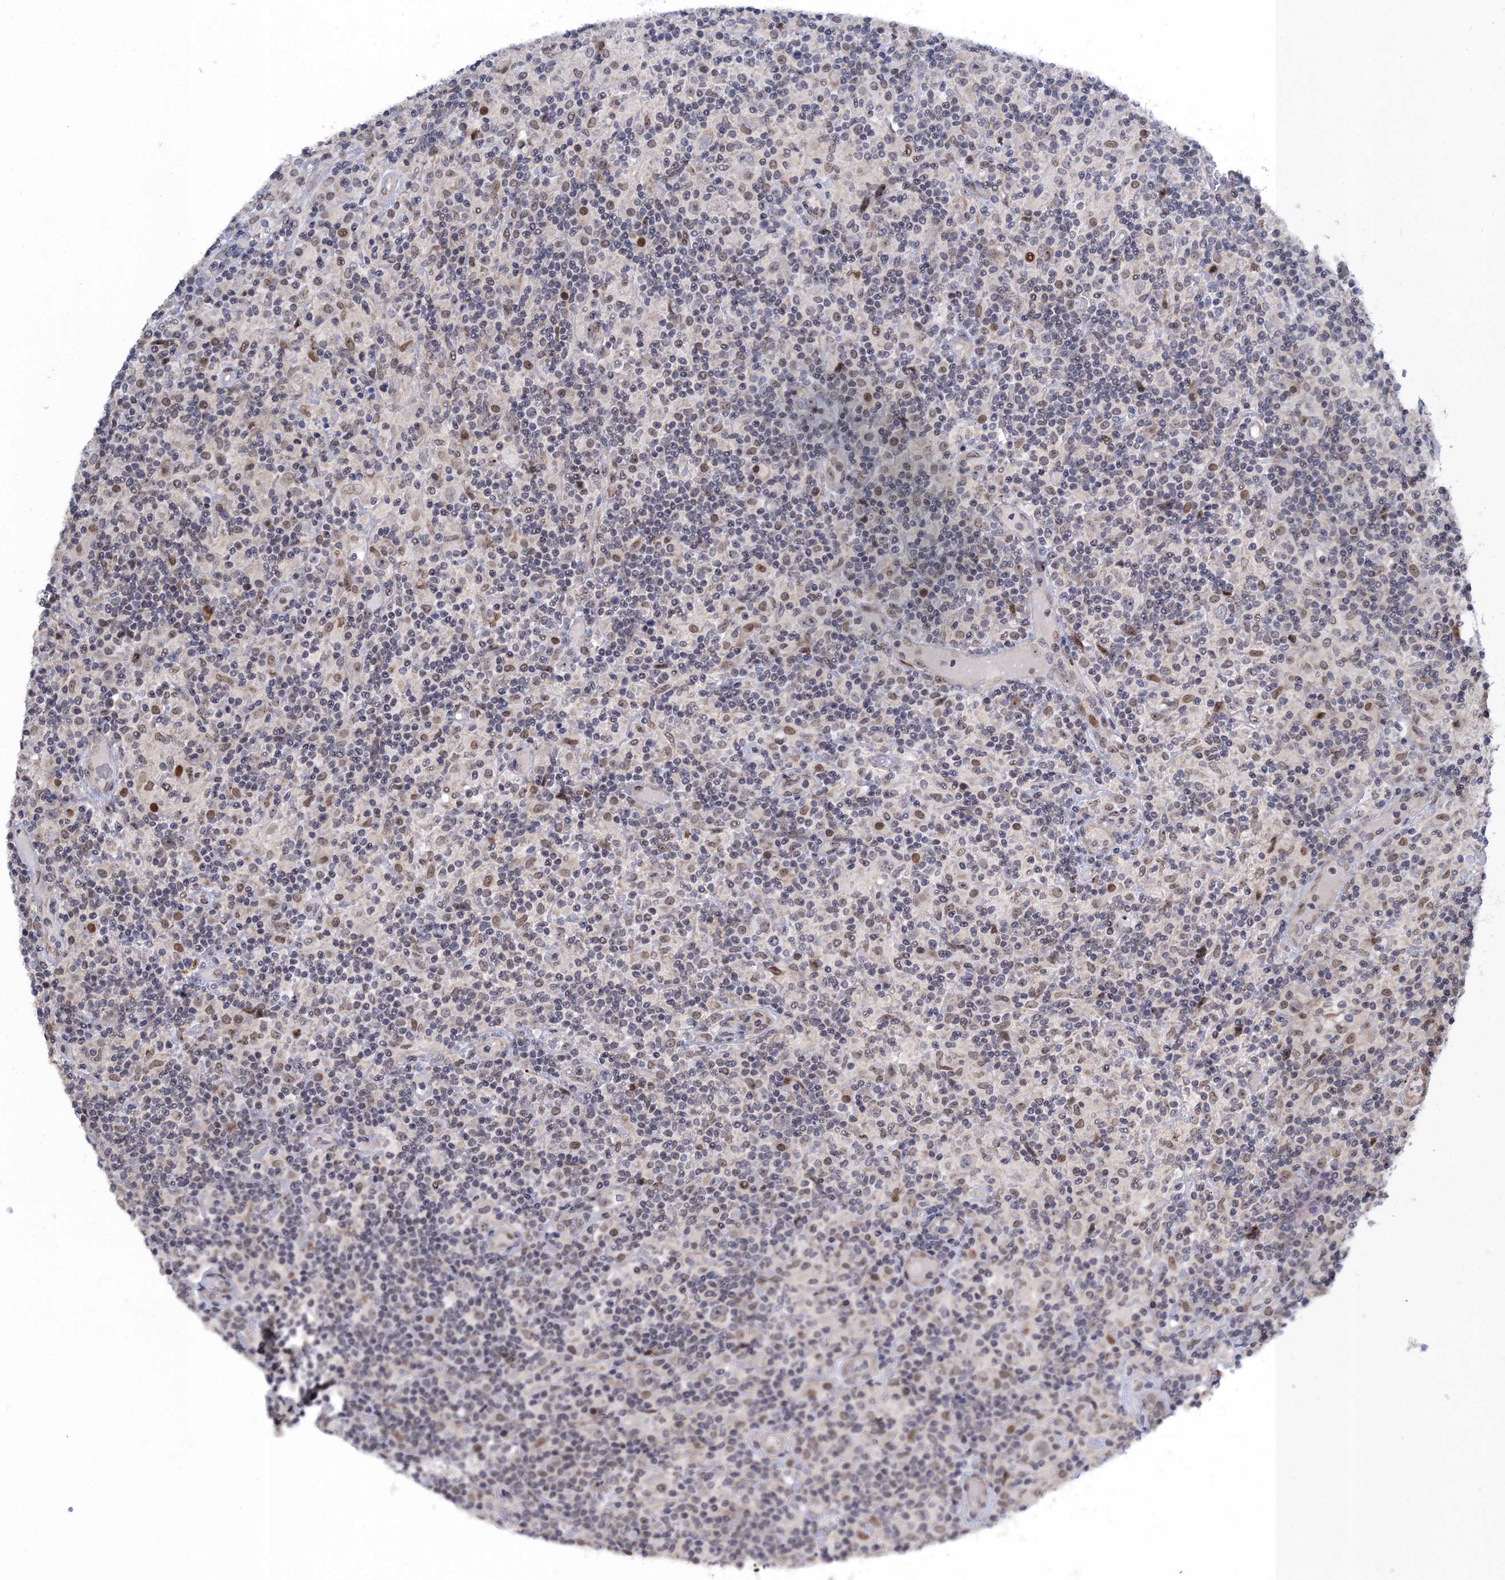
{"staining": {"intensity": "negative", "quantity": "none", "location": "none"}, "tissue": "lymphoma", "cell_type": "Tumor cells", "image_type": "cancer", "snomed": [{"axis": "morphology", "description": "Hodgkin's disease, NOS"}, {"axis": "topography", "description": "Lymph node"}], "caption": "DAB (3,3'-diaminobenzidine) immunohistochemical staining of lymphoma exhibits no significant staining in tumor cells.", "gene": "ZAR1L", "patient": {"sex": "male", "age": 70}}